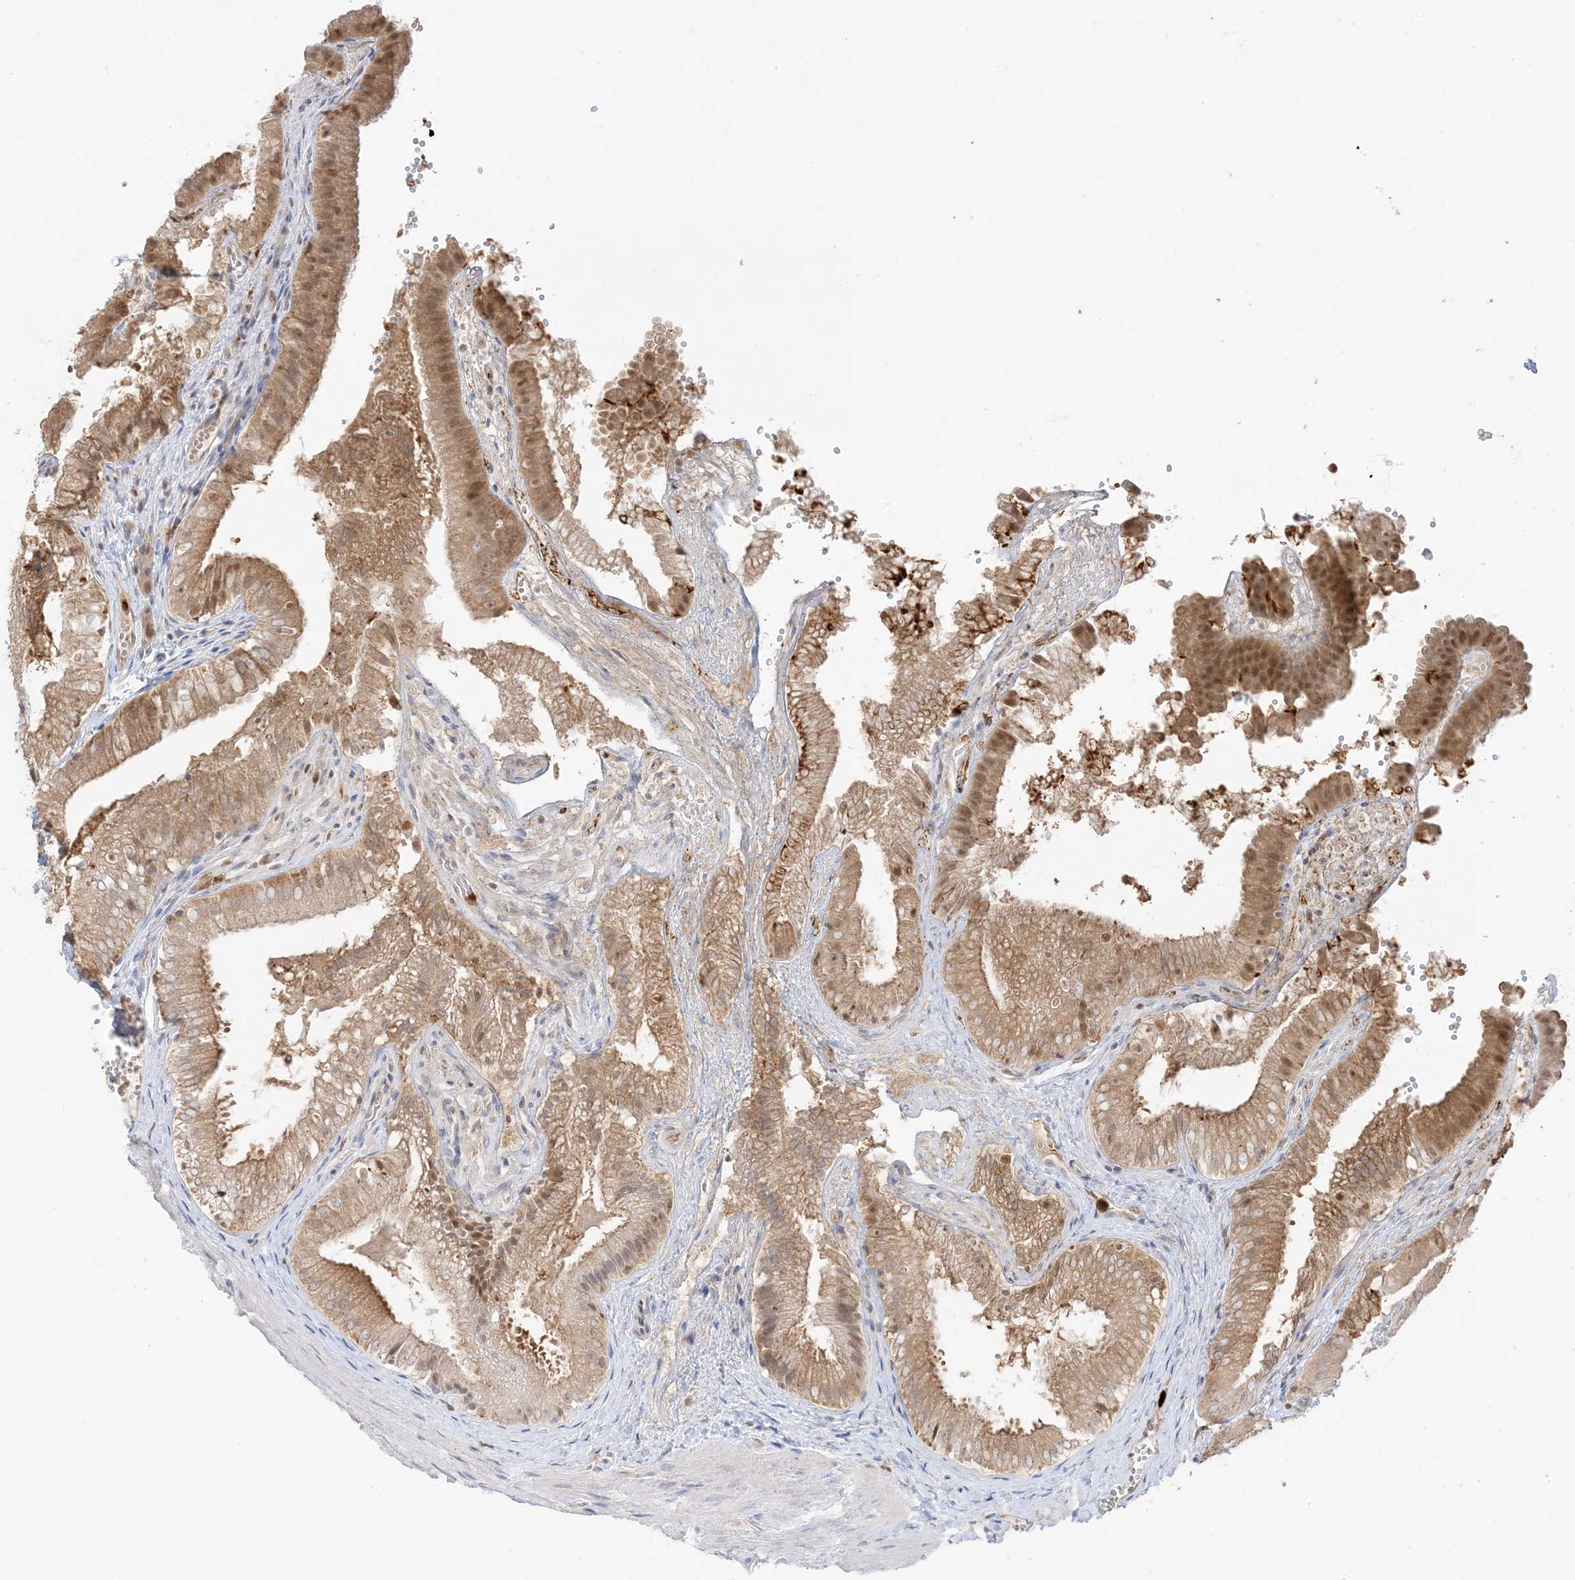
{"staining": {"intensity": "moderate", "quantity": ">75%", "location": "cytoplasmic/membranous,nuclear"}, "tissue": "gallbladder", "cell_type": "Glandular cells", "image_type": "normal", "snomed": [{"axis": "morphology", "description": "Normal tissue, NOS"}, {"axis": "topography", "description": "Gallbladder"}], "caption": "Immunohistochemical staining of normal human gallbladder reveals moderate cytoplasmic/membranous,nuclear protein positivity in about >75% of glandular cells. The staining was performed using DAB to visualize the protein expression in brown, while the nuclei were stained in blue with hematoxylin (Magnification: 20x).", "gene": "GCA", "patient": {"sex": "female", "age": 30}}